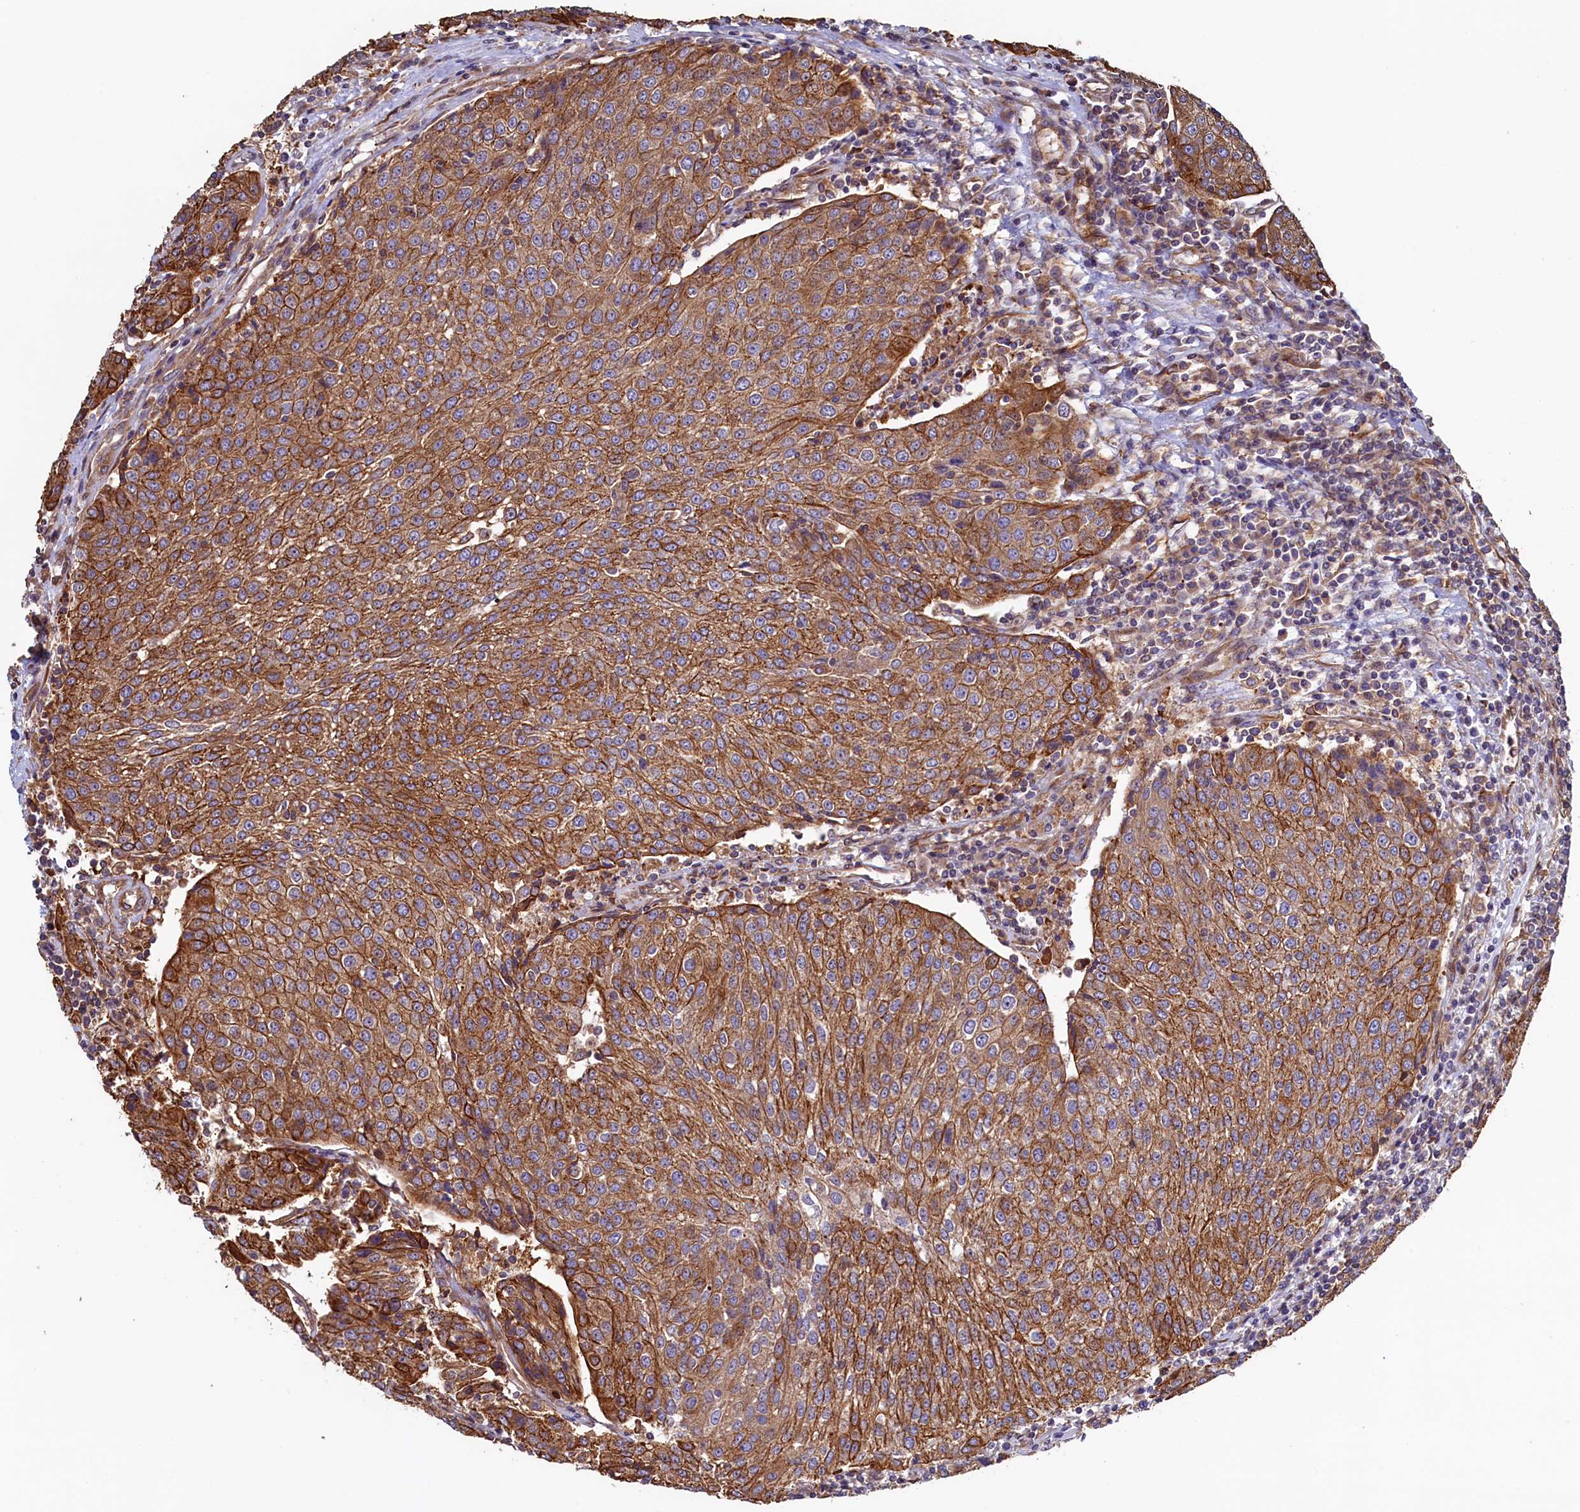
{"staining": {"intensity": "moderate", "quantity": ">75%", "location": "cytoplasmic/membranous"}, "tissue": "urothelial cancer", "cell_type": "Tumor cells", "image_type": "cancer", "snomed": [{"axis": "morphology", "description": "Urothelial carcinoma, High grade"}, {"axis": "topography", "description": "Urinary bladder"}], "caption": "Immunohistochemical staining of high-grade urothelial carcinoma reveals moderate cytoplasmic/membranous protein expression in approximately >75% of tumor cells.", "gene": "ATXN2L", "patient": {"sex": "female", "age": 85}}